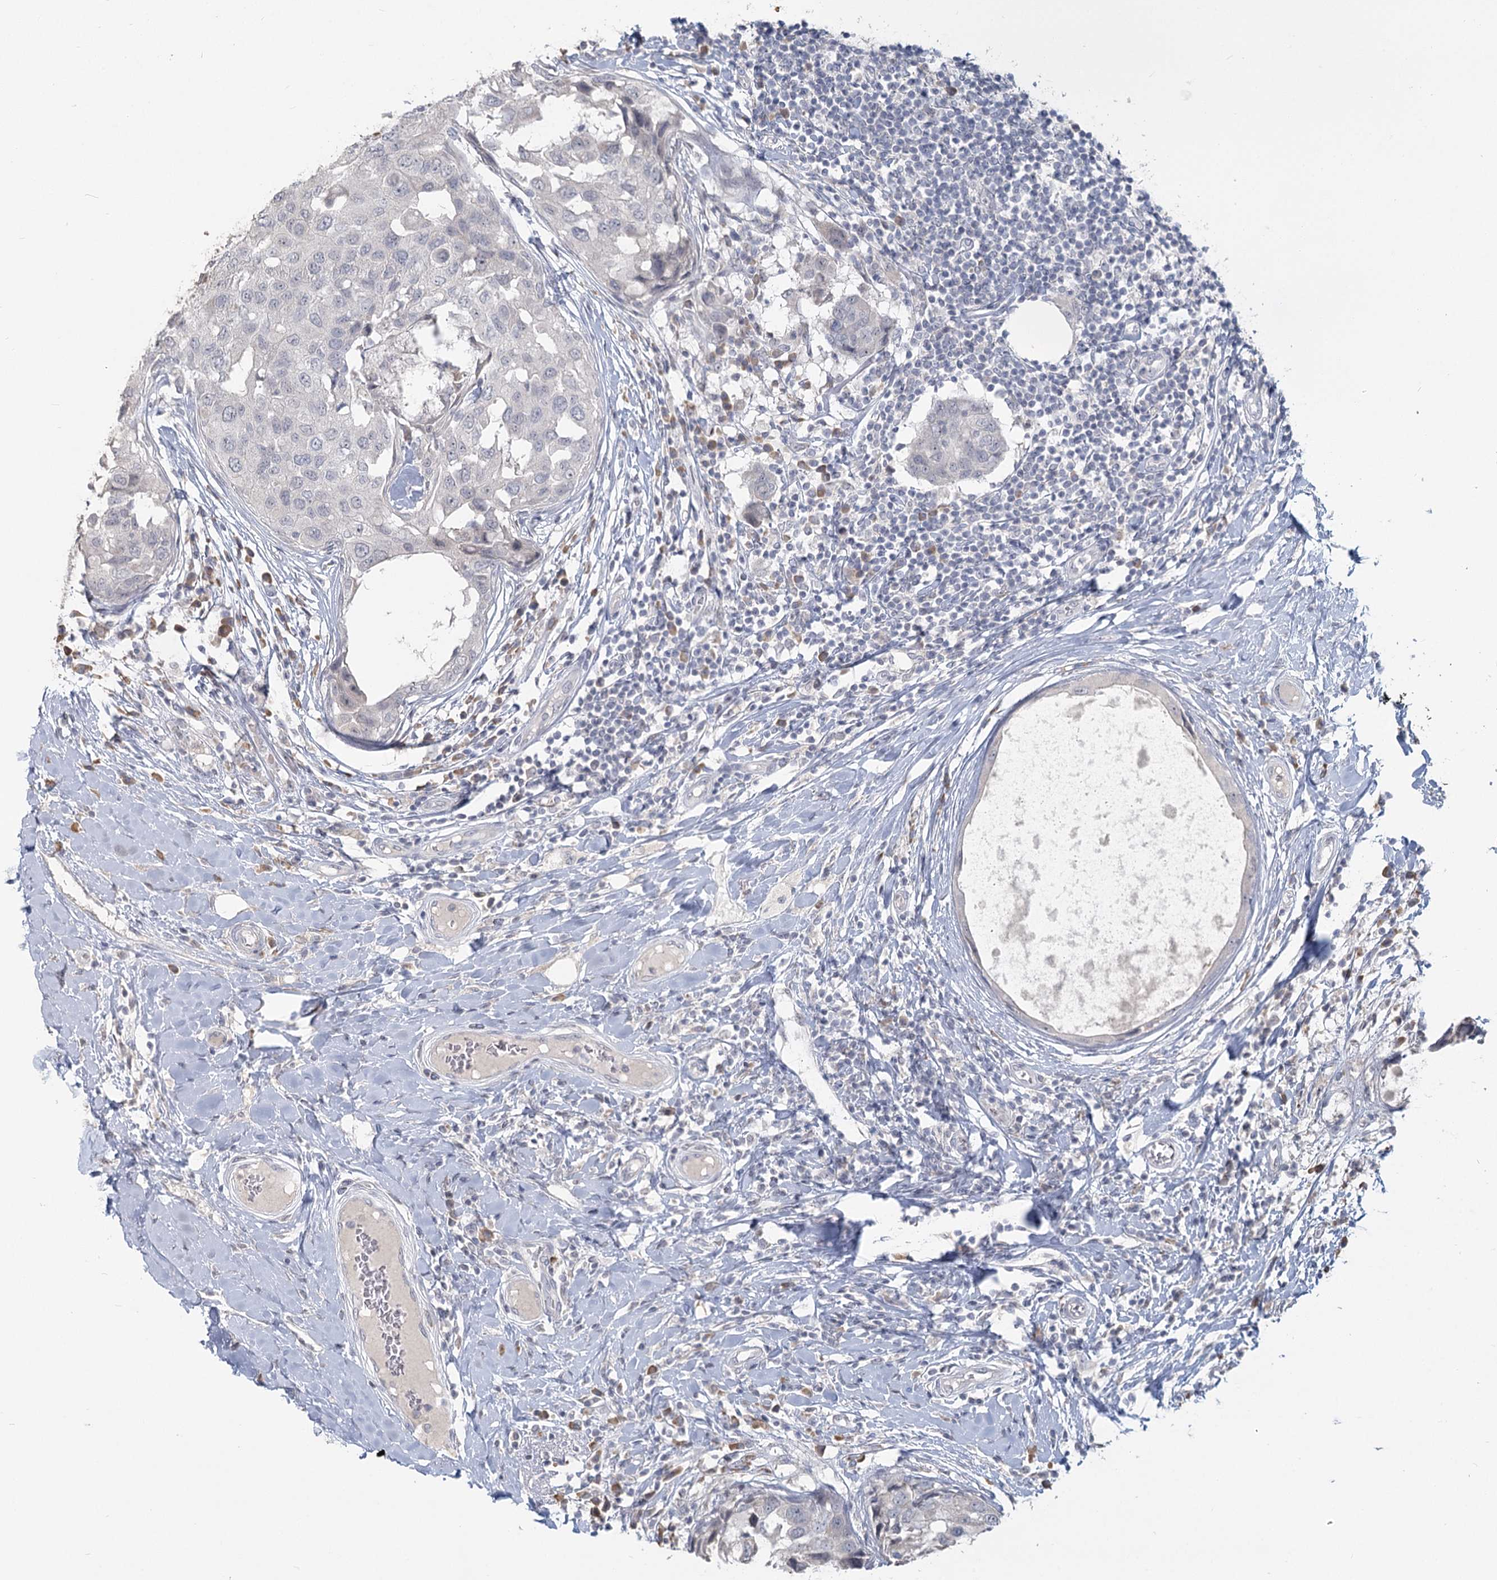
{"staining": {"intensity": "negative", "quantity": "none", "location": "none"}, "tissue": "breast cancer", "cell_type": "Tumor cells", "image_type": "cancer", "snomed": [{"axis": "morphology", "description": "Duct carcinoma"}, {"axis": "topography", "description": "Breast"}], "caption": "Image shows no protein positivity in tumor cells of infiltrating ductal carcinoma (breast) tissue.", "gene": "SLC9A3", "patient": {"sex": "female", "age": 27}}